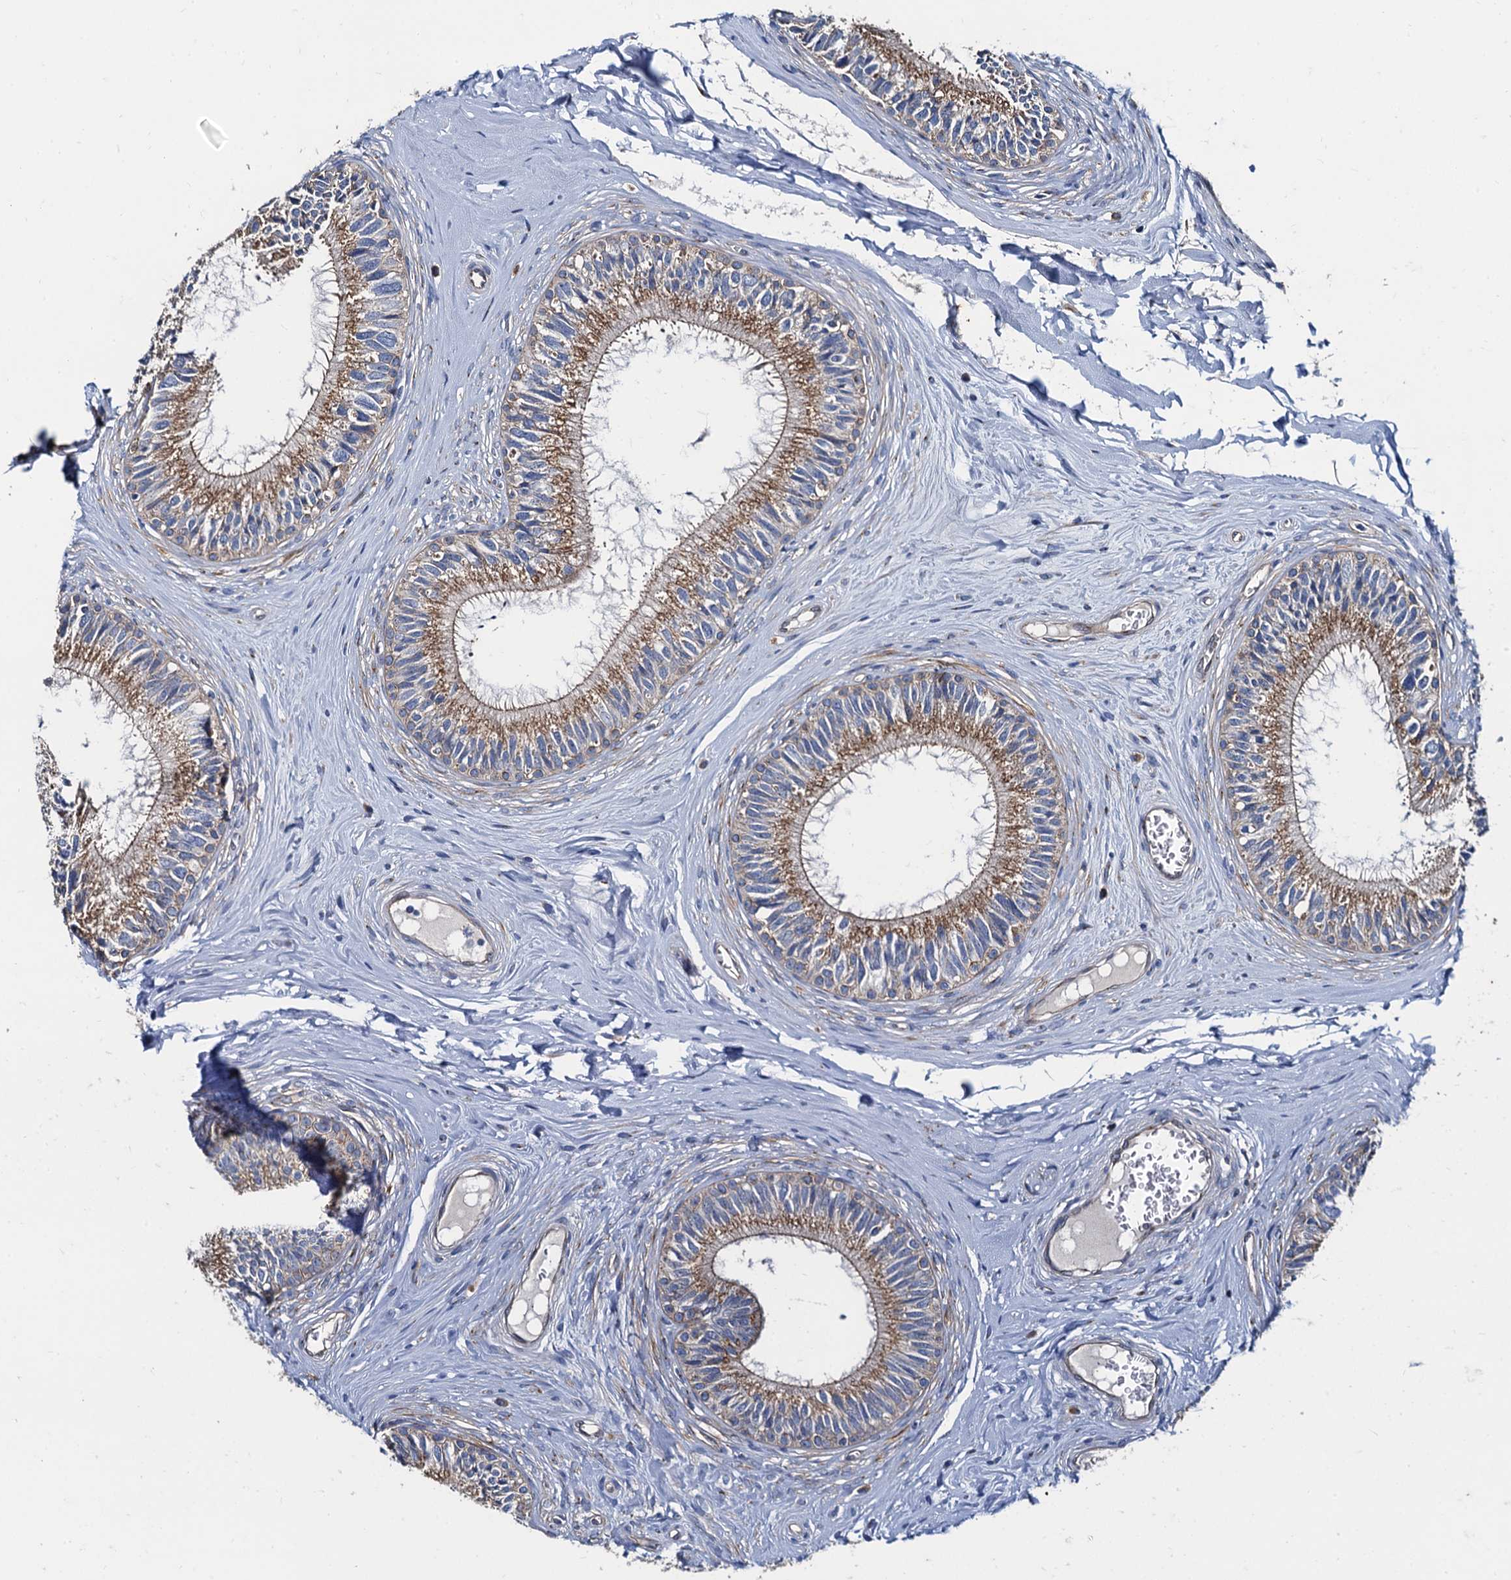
{"staining": {"intensity": "moderate", "quantity": "25%-75%", "location": "cytoplasmic/membranous"}, "tissue": "epididymis", "cell_type": "Glandular cells", "image_type": "normal", "snomed": [{"axis": "morphology", "description": "Normal tissue, NOS"}, {"axis": "topography", "description": "Epididymis"}], "caption": "The photomicrograph demonstrates a brown stain indicating the presence of a protein in the cytoplasmic/membranous of glandular cells in epididymis.", "gene": "NGRN", "patient": {"sex": "male", "age": 33}}